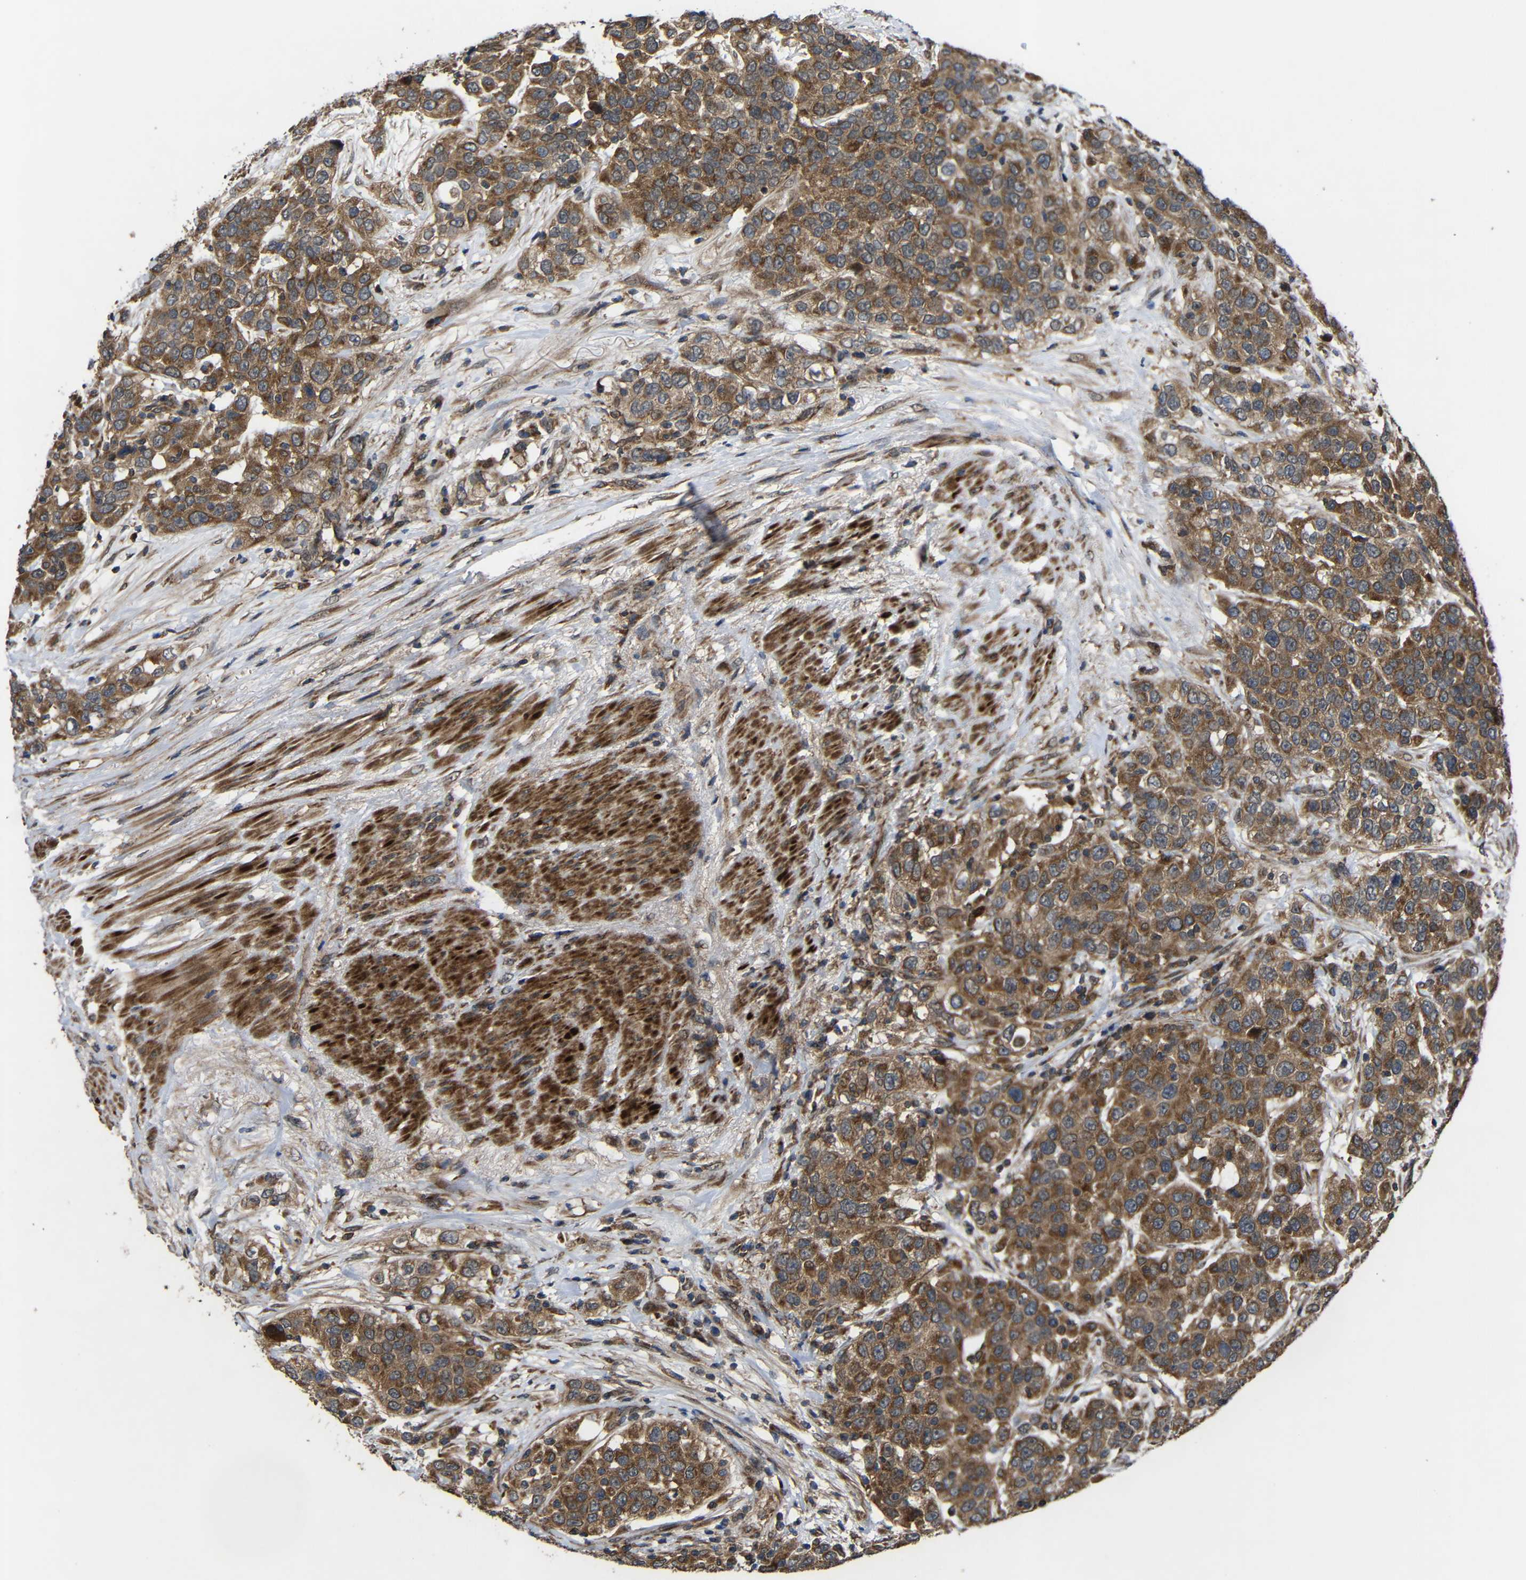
{"staining": {"intensity": "strong", "quantity": ">75%", "location": "cytoplasmic/membranous"}, "tissue": "urothelial cancer", "cell_type": "Tumor cells", "image_type": "cancer", "snomed": [{"axis": "morphology", "description": "Urothelial carcinoma, High grade"}, {"axis": "topography", "description": "Urinary bladder"}], "caption": "Immunohistochemistry photomicrograph of neoplastic tissue: human urothelial carcinoma (high-grade) stained using immunohistochemistry demonstrates high levels of strong protein expression localized specifically in the cytoplasmic/membranous of tumor cells, appearing as a cytoplasmic/membranous brown color.", "gene": "C1GALT1", "patient": {"sex": "female", "age": 80}}